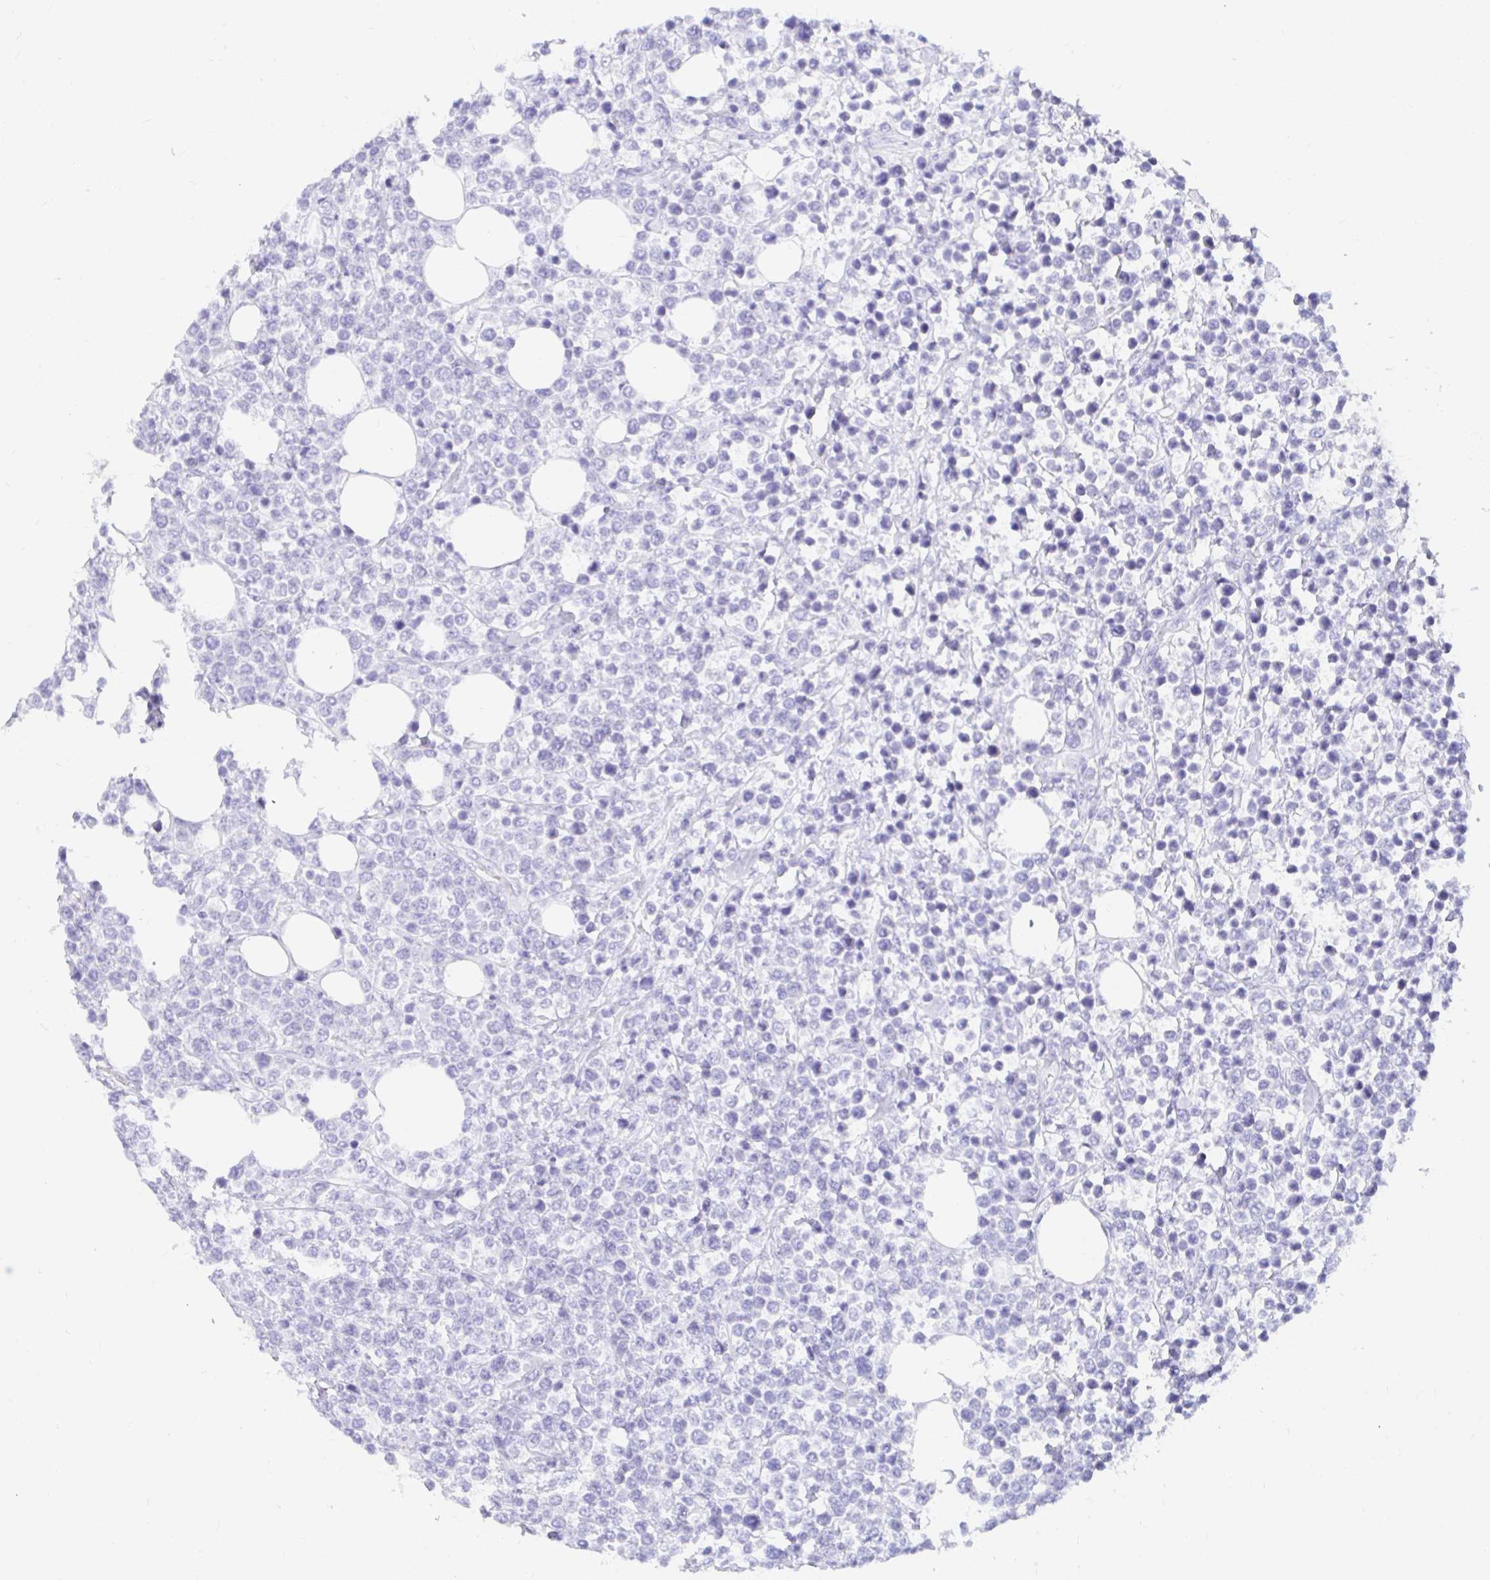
{"staining": {"intensity": "negative", "quantity": "none", "location": "none"}, "tissue": "lymphoma", "cell_type": "Tumor cells", "image_type": "cancer", "snomed": [{"axis": "morphology", "description": "Malignant lymphoma, non-Hodgkin's type, High grade"}, {"axis": "topography", "description": "Soft tissue"}], "caption": "Lymphoma was stained to show a protein in brown. There is no significant staining in tumor cells.", "gene": "PPP1R1B", "patient": {"sex": "female", "age": 56}}